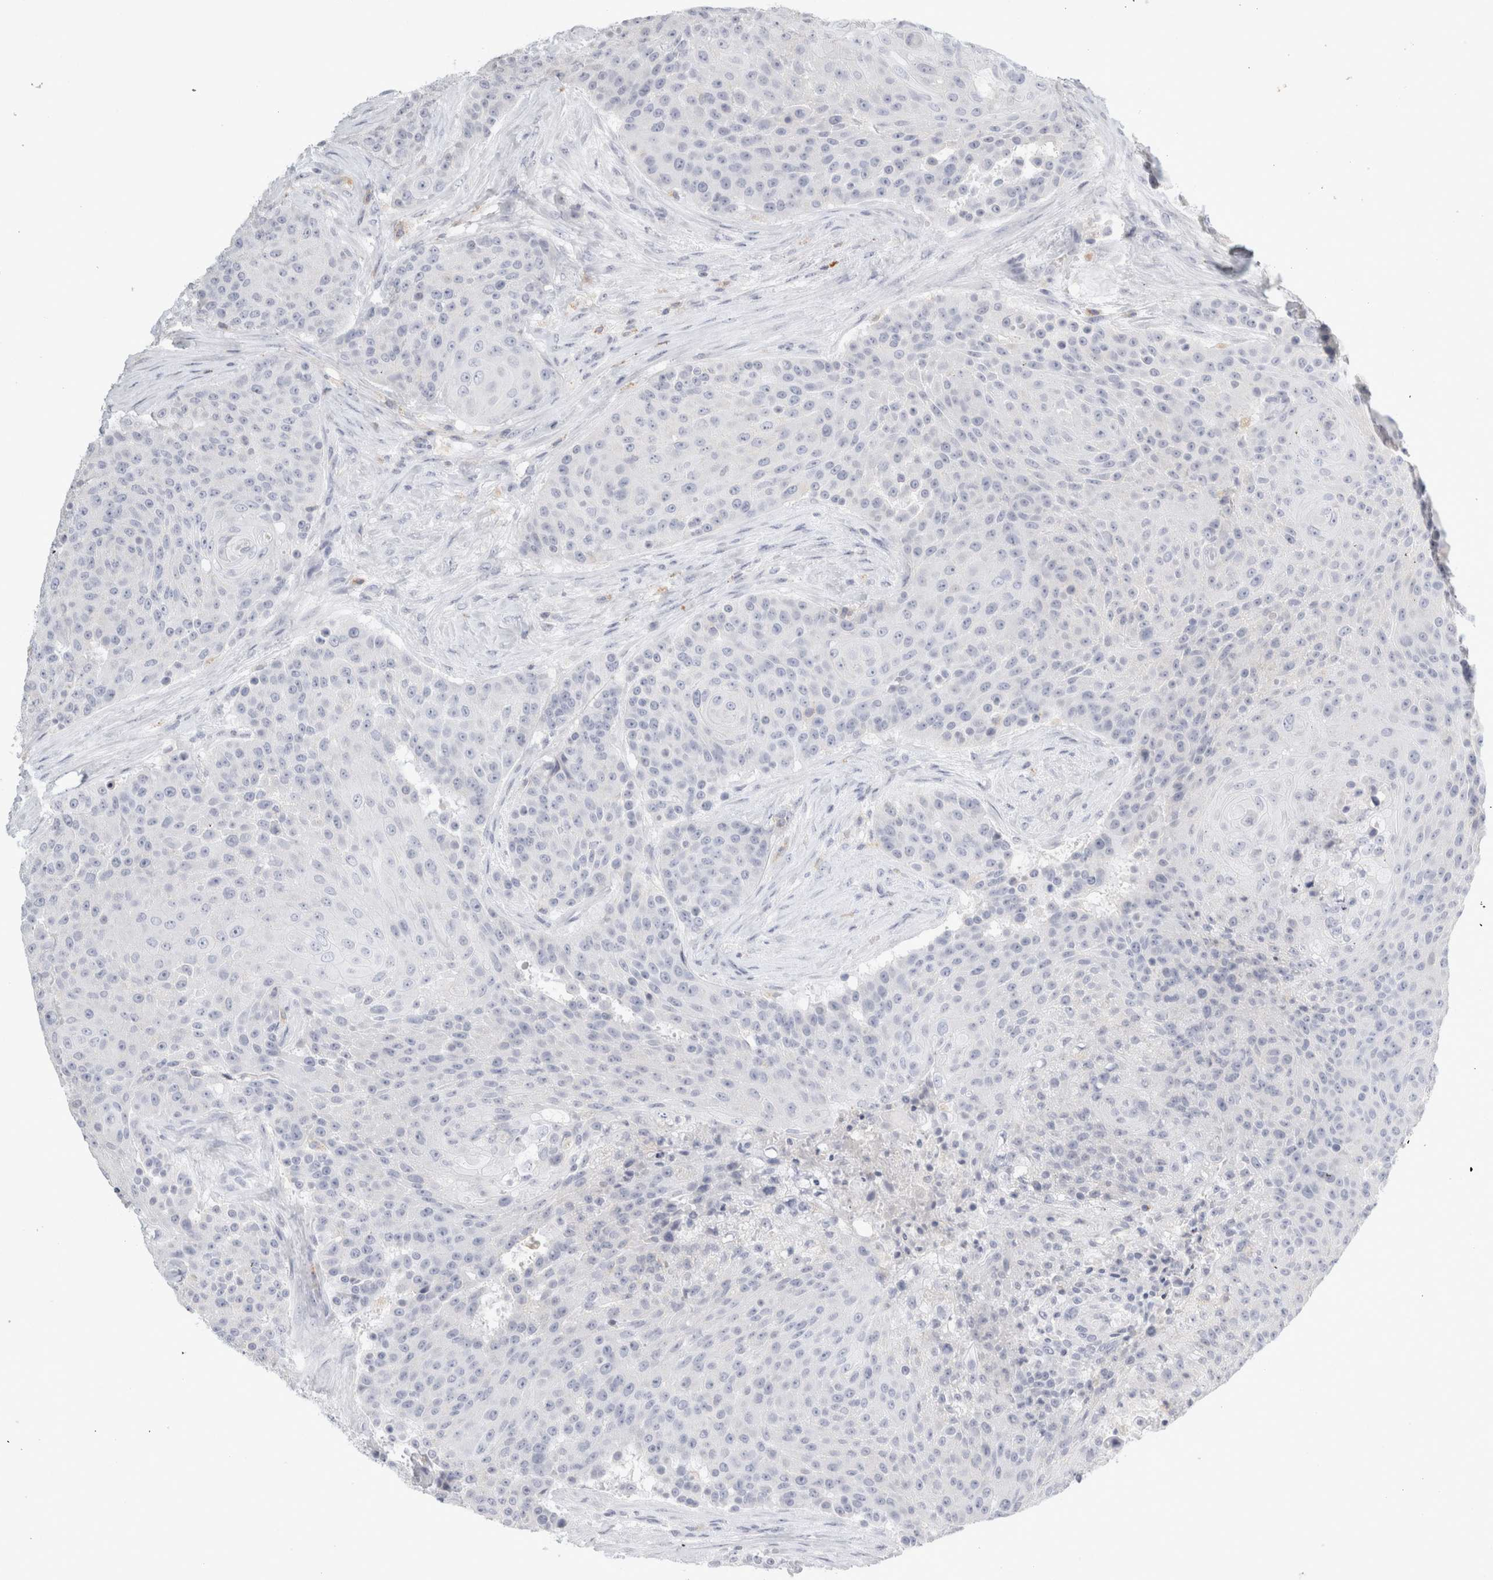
{"staining": {"intensity": "negative", "quantity": "none", "location": "none"}, "tissue": "urothelial cancer", "cell_type": "Tumor cells", "image_type": "cancer", "snomed": [{"axis": "morphology", "description": "Urothelial carcinoma, High grade"}, {"axis": "topography", "description": "Urinary bladder"}], "caption": "High-grade urothelial carcinoma stained for a protein using IHC displays no staining tumor cells.", "gene": "FGL2", "patient": {"sex": "female", "age": 63}}